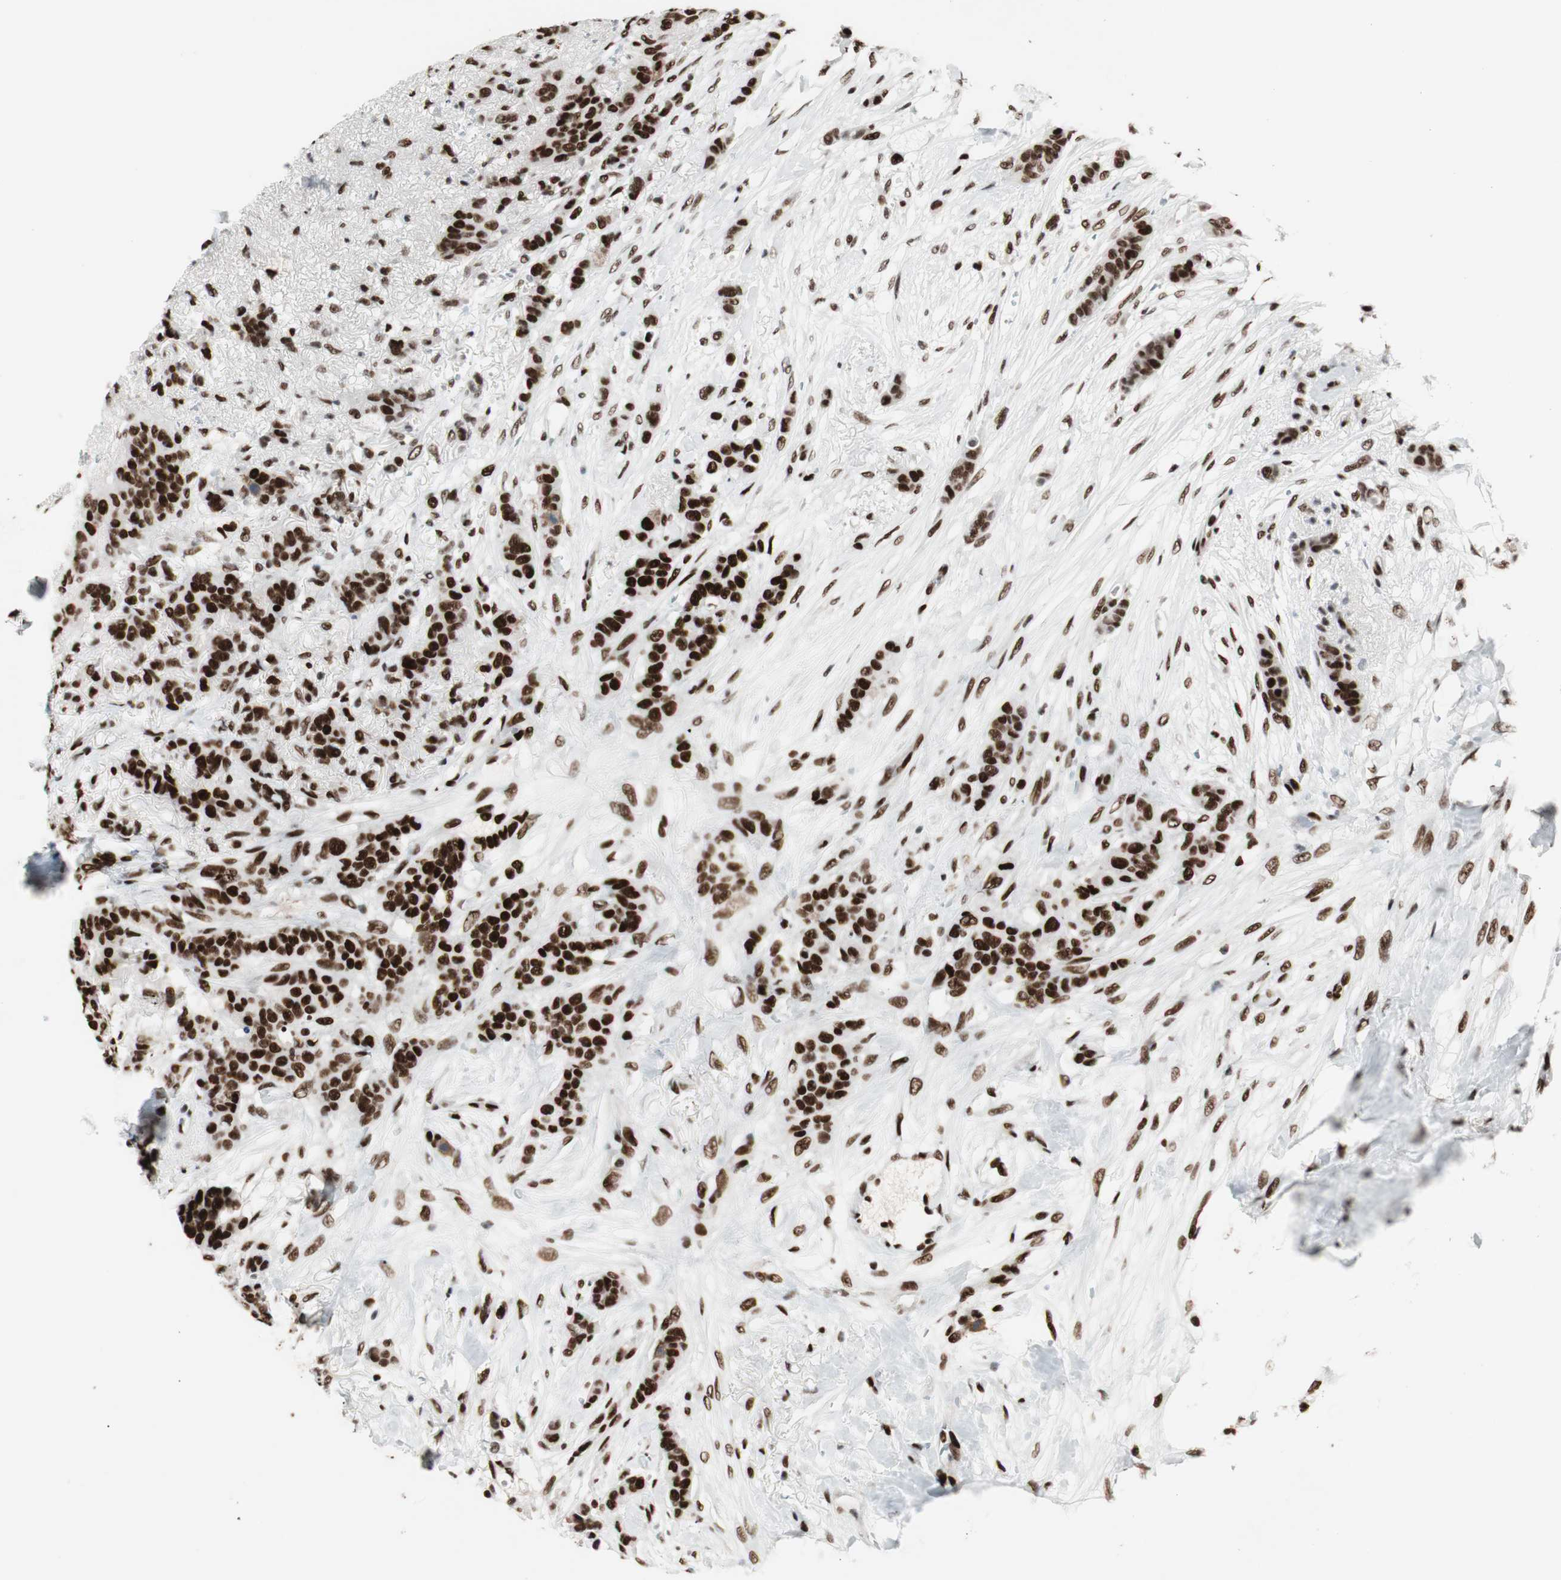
{"staining": {"intensity": "strong", "quantity": ">75%", "location": "nuclear"}, "tissue": "breast cancer", "cell_type": "Tumor cells", "image_type": "cancer", "snomed": [{"axis": "morphology", "description": "Duct carcinoma"}, {"axis": "topography", "description": "Breast"}], "caption": "Breast cancer (invasive ductal carcinoma) stained with immunohistochemistry exhibits strong nuclear staining in approximately >75% of tumor cells.", "gene": "PSME3", "patient": {"sex": "female", "age": 40}}